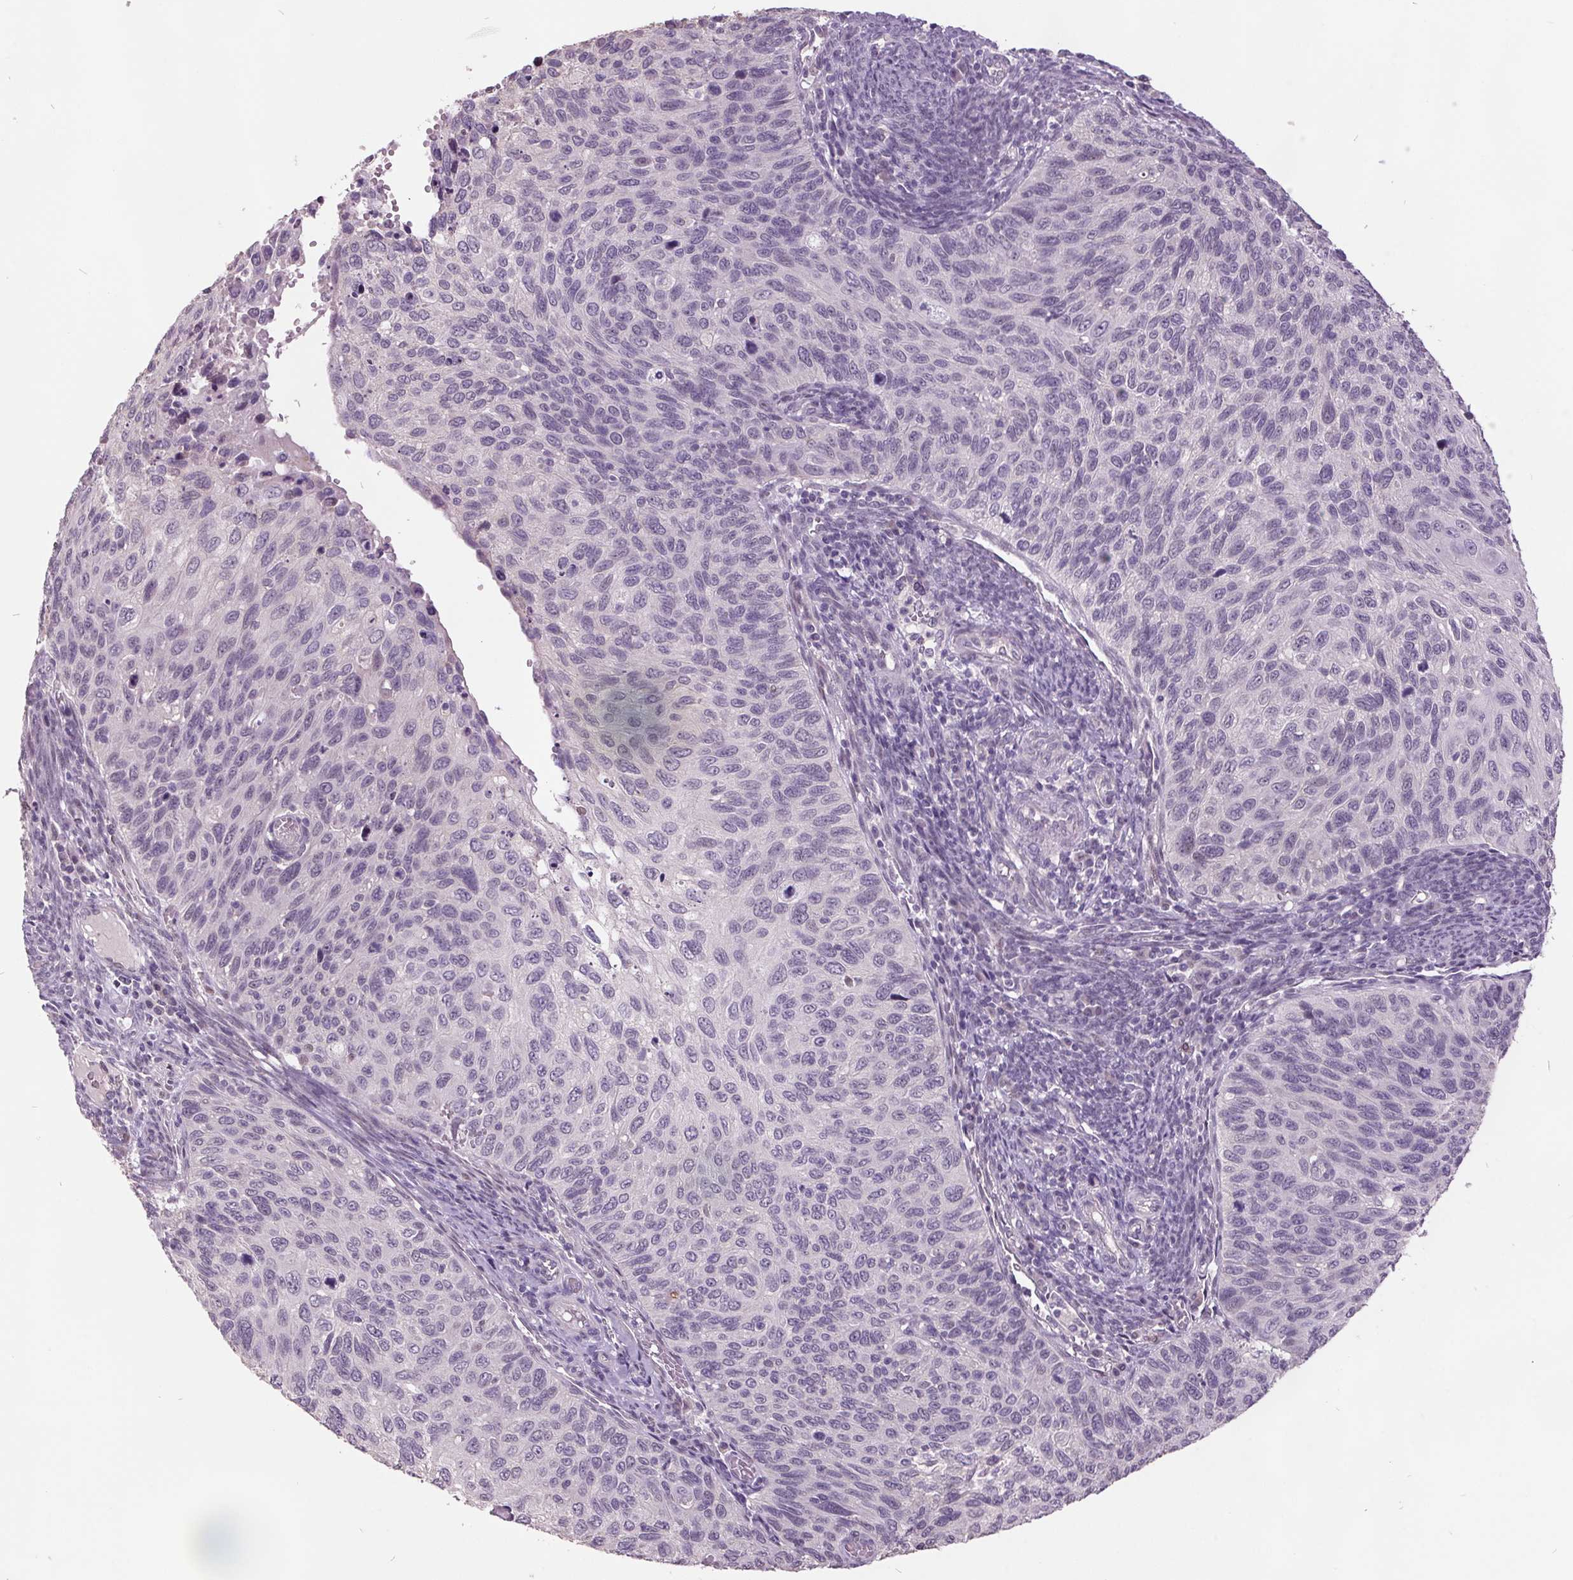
{"staining": {"intensity": "negative", "quantity": "none", "location": "none"}, "tissue": "cervical cancer", "cell_type": "Tumor cells", "image_type": "cancer", "snomed": [{"axis": "morphology", "description": "Squamous cell carcinoma, NOS"}, {"axis": "topography", "description": "Cervix"}], "caption": "This is a image of IHC staining of squamous cell carcinoma (cervical), which shows no positivity in tumor cells.", "gene": "C2orf16", "patient": {"sex": "female", "age": 70}}